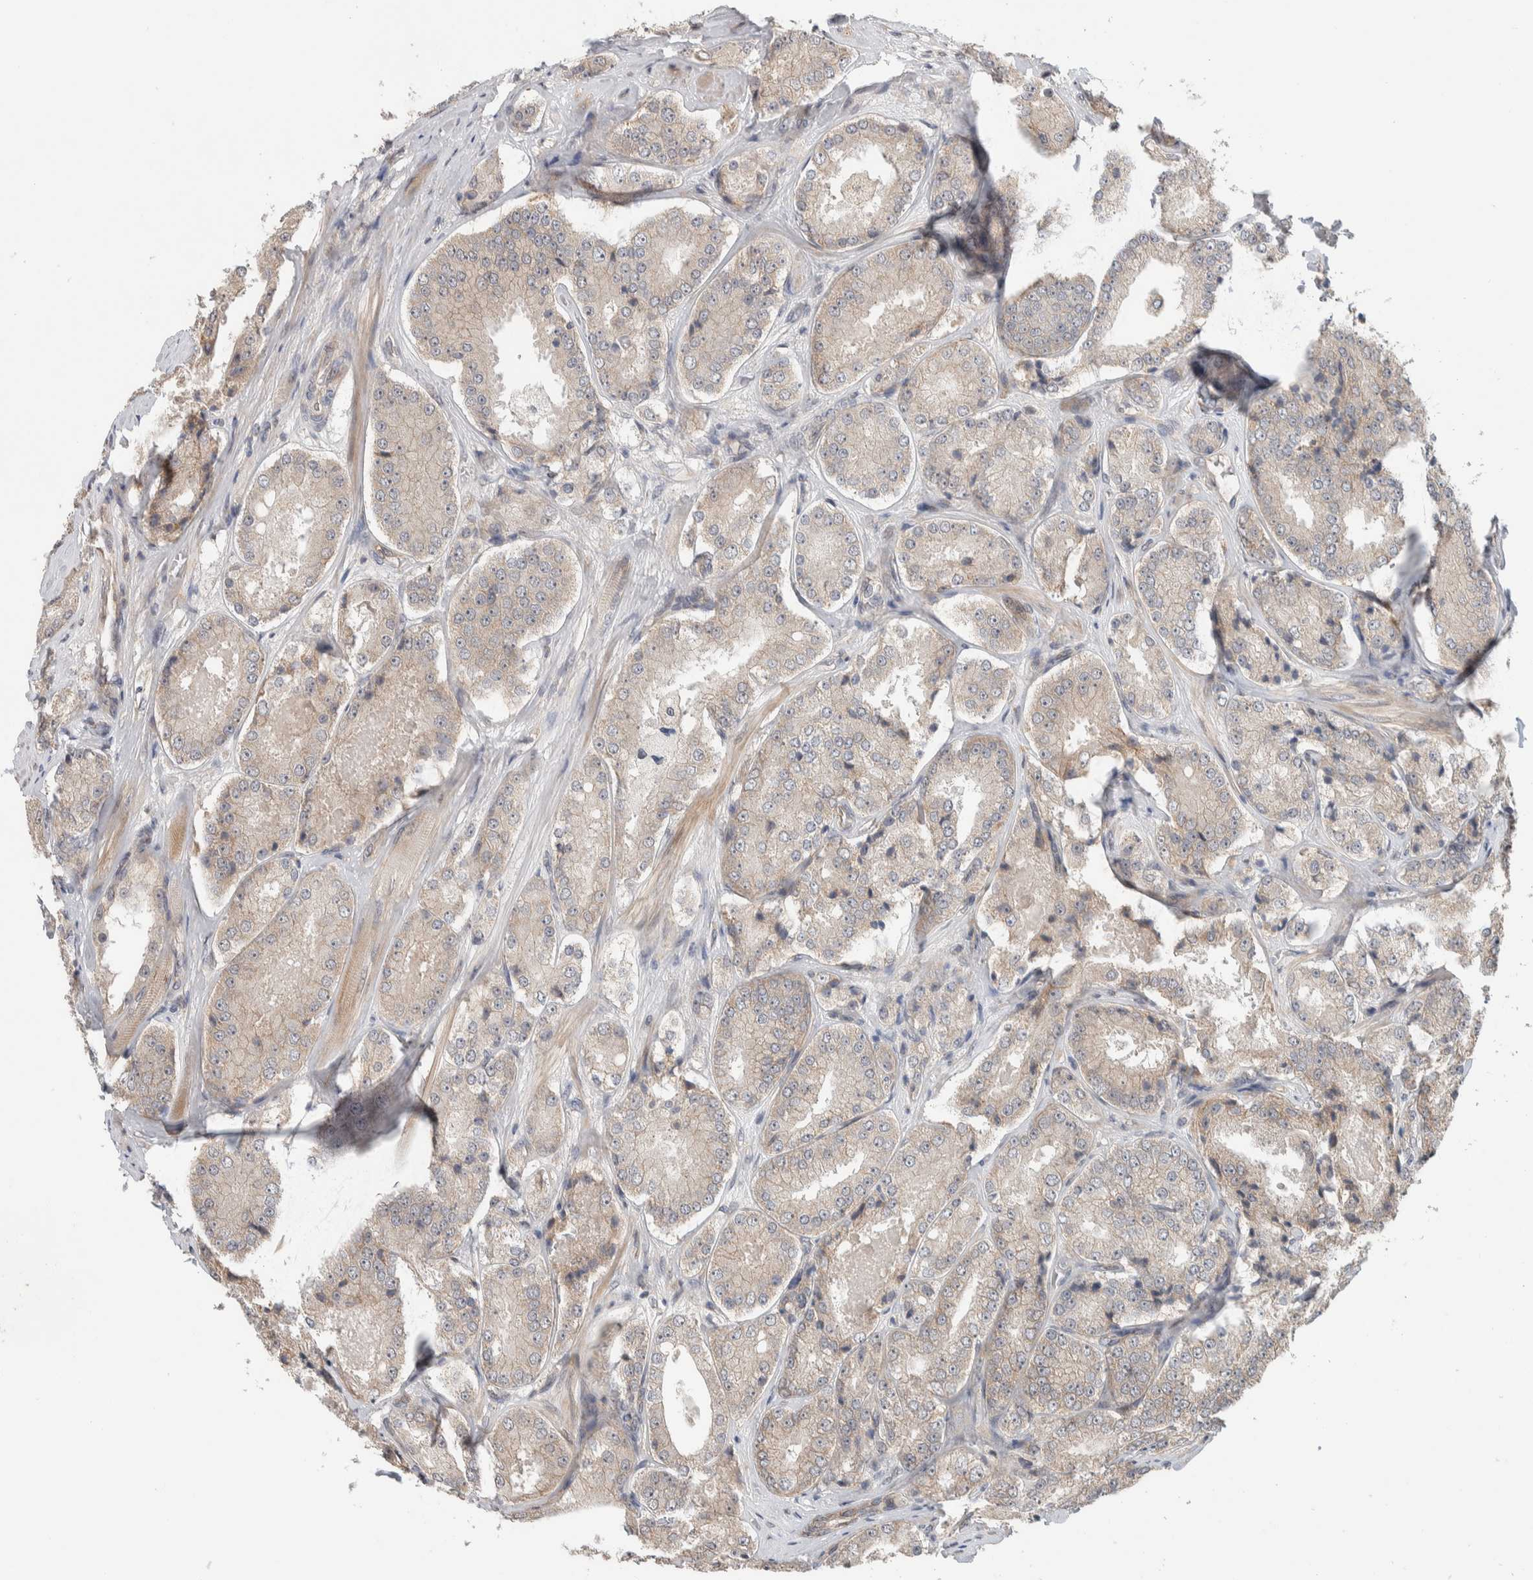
{"staining": {"intensity": "weak", "quantity": "<25%", "location": "cytoplasmic/membranous"}, "tissue": "prostate cancer", "cell_type": "Tumor cells", "image_type": "cancer", "snomed": [{"axis": "morphology", "description": "Adenocarcinoma, High grade"}, {"axis": "topography", "description": "Prostate"}], "caption": "Tumor cells show no significant protein positivity in adenocarcinoma (high-grade) (prostate).", "gene": "DEPTOR", "patient": {"sex": "male", "age": 65}}